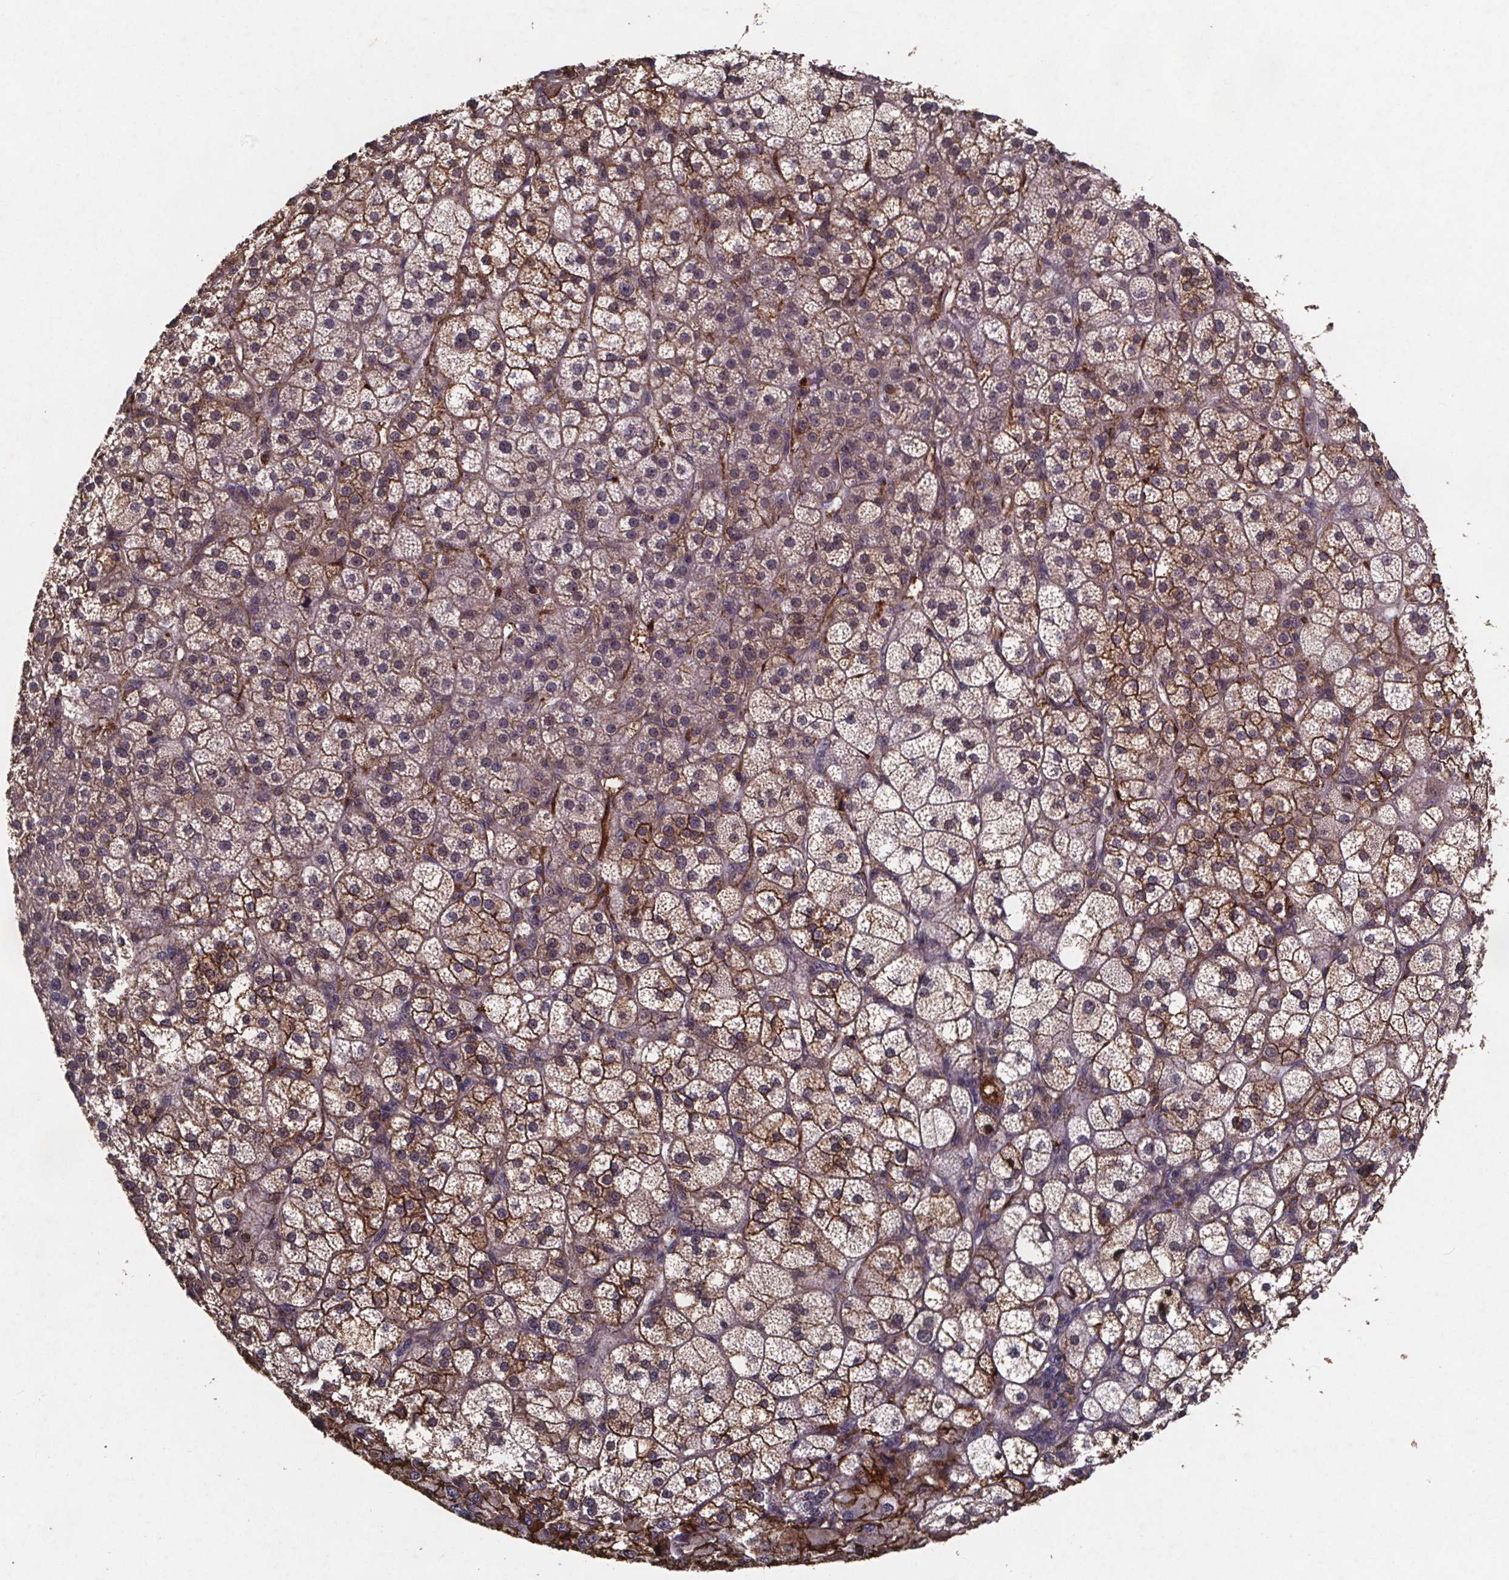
{"staining": {"intensity": "moderate", "quantity": ">75%", "location": "cytoplasmic/membranous"}, "tissue": "adrenal gland", "cell_type": "Glandular cells", "image_type": "normal", "snomed": [{"axis": "morphology", "description": "Normal tissue, NOS"}, {"axis": "topography", "description": "Adrenal gland"}], "caption": "Immunohistochemistry (IHC) of benign adrenal gland reveals medium levels of moderate cytoplasmic/membranous expression in about >75% of glandular cells. The staining is performed using DAB brown chromogen to label protein expression. The nuclei are counter-stained blue using hematoxylin.", "gene": "FASTKD3", "patient": {"sex": "female", "age": 60}}